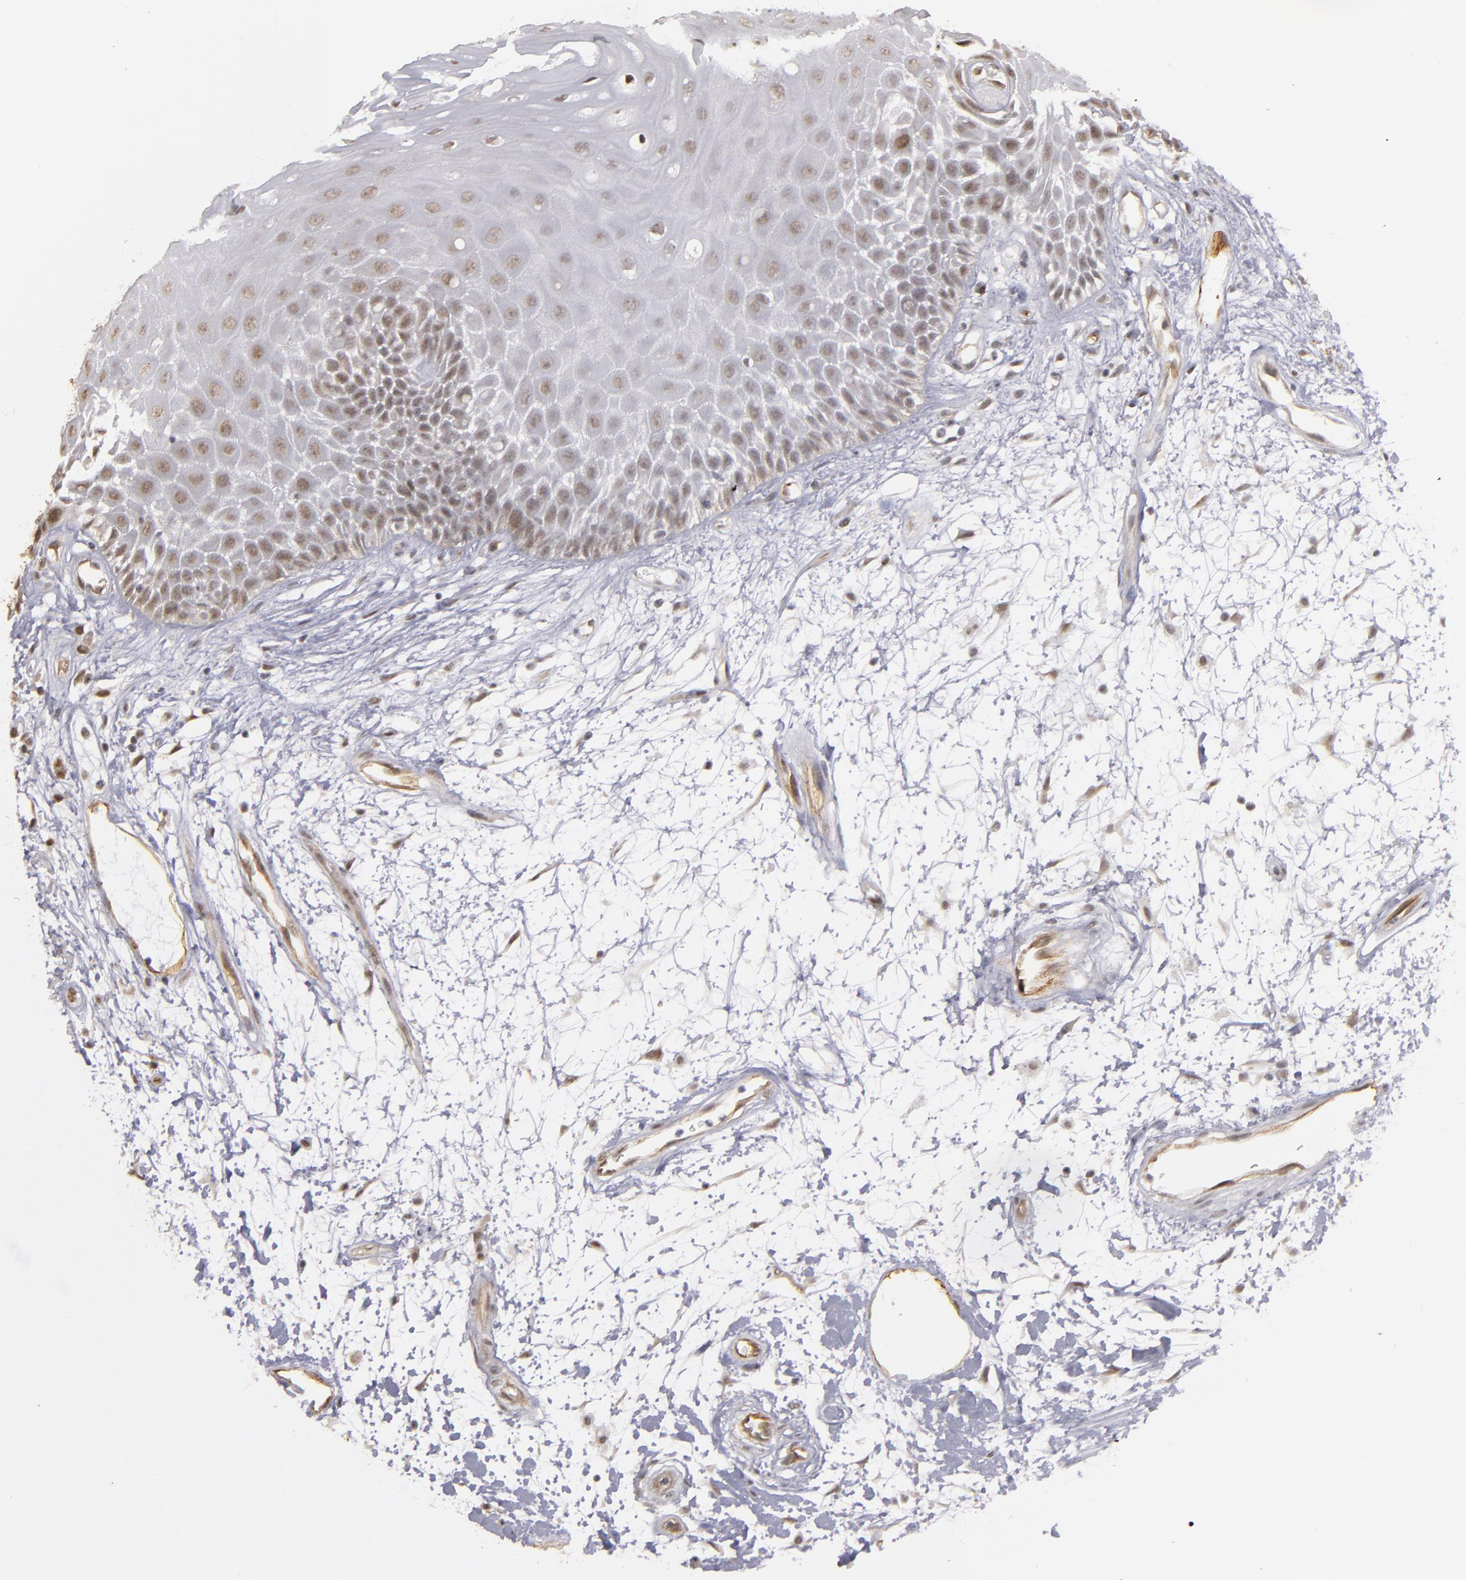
{"staining": {"intensity": "weak", "quantity": ">75%", "location": "nuclear"}, "tissue": "oral mucosa", "cell_type": "Squamous epithelial cells", "image_type": "normal", "snomed": [{"axis": "morphology", "description": "Normal tissue, NOS"}, {"axis": "morphology", "description": "Squamous cell carcinoma, NOS"}, {"axis": "topography", "description": "Skeletal muscle"}, {"axis": "topography", "description": "Oral tissue"}, {"axis": "topography", "description": "Head-Neck"}], "caption": "Protein staining exhibits weak nuclear positivity in about >75% of squamous epithelial cells in benign oral mucosa.", "gene": "ZNF75A", "patient": {"sex": "female", "age": 84}}